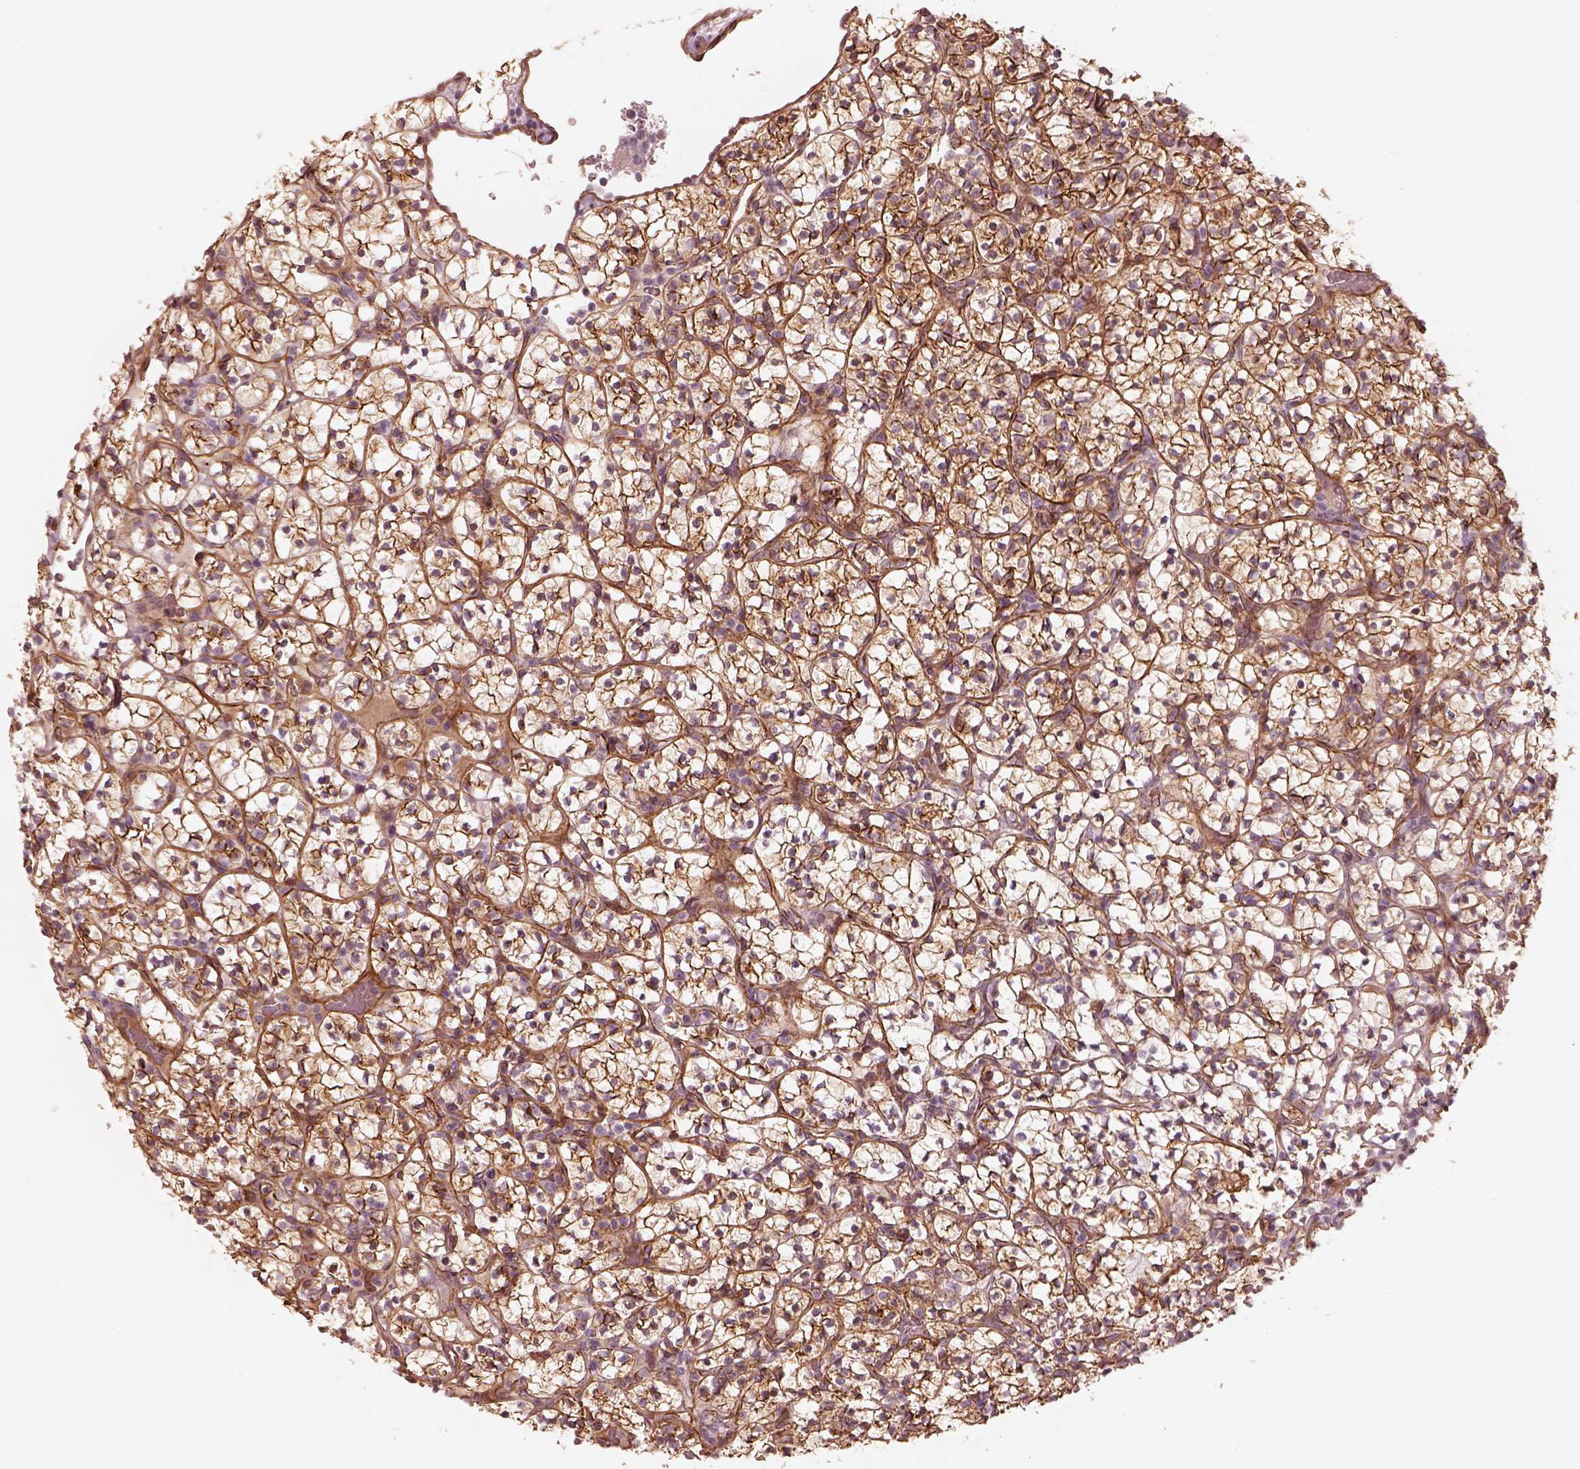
{"staining": {"intensity": "strong", "quantity": ">75%", "location": "cytoplasmic/membranous"}, "tissue": "renal cancer", "cell_type": "Tumor cells", "image_type": "cancer", "snomed": [{"axis": "morphology", "description": "Adenocarcinoma, NOS"}, {"axis": "topography", "description": "Kidney"}], "caption": "Brown immunohistochemical staining in human adenocarcinoma (renal) exhibits strong cytoplasmic/membranous expression in about >75% of tumor cells. The protein of interest is stained brown, and the nuclei are stained in blue (DAB IHC with brightfield microscopy, high magnification).", "gene": "CRYM", "patient": {"sex": "female", "age": 89}}